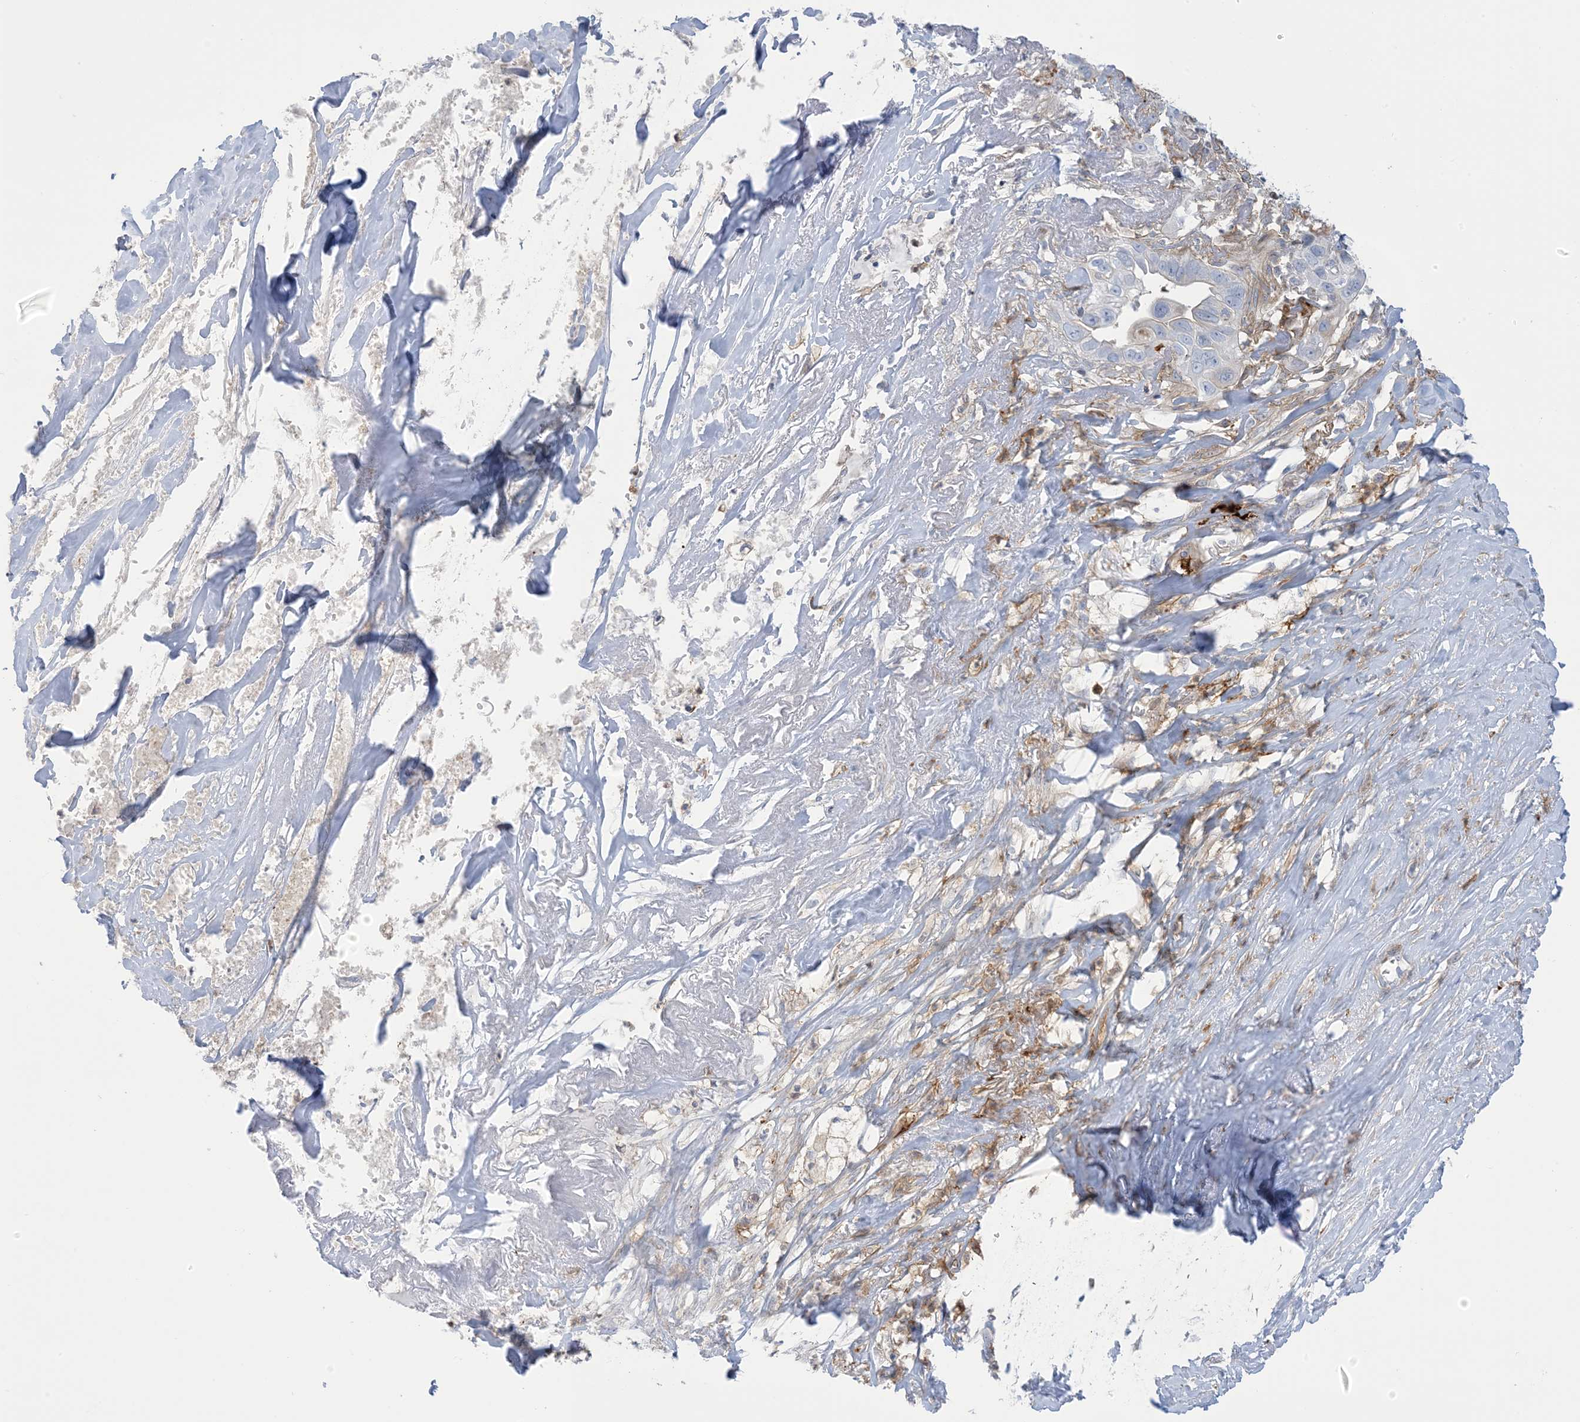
{"staining": {"intensity": "negative", "quantity": "none", "location": "none"}, "tissue": "liver cancer", "cell_type": "Tumor cells", "image_type": "cancer", "snomed": [{"axis": "morphology", "description": "Cholangiocarcinoma"}, {"axis": "topography", "description": "Liver"}], "caption": "IHC photomicrograph of cholangiocarcinoma (liver) stained for a protein (brown), which reveals no positivity in tumor cells.", "gene": "ICMT", "patient": {"sex": "female", "age": 79}}